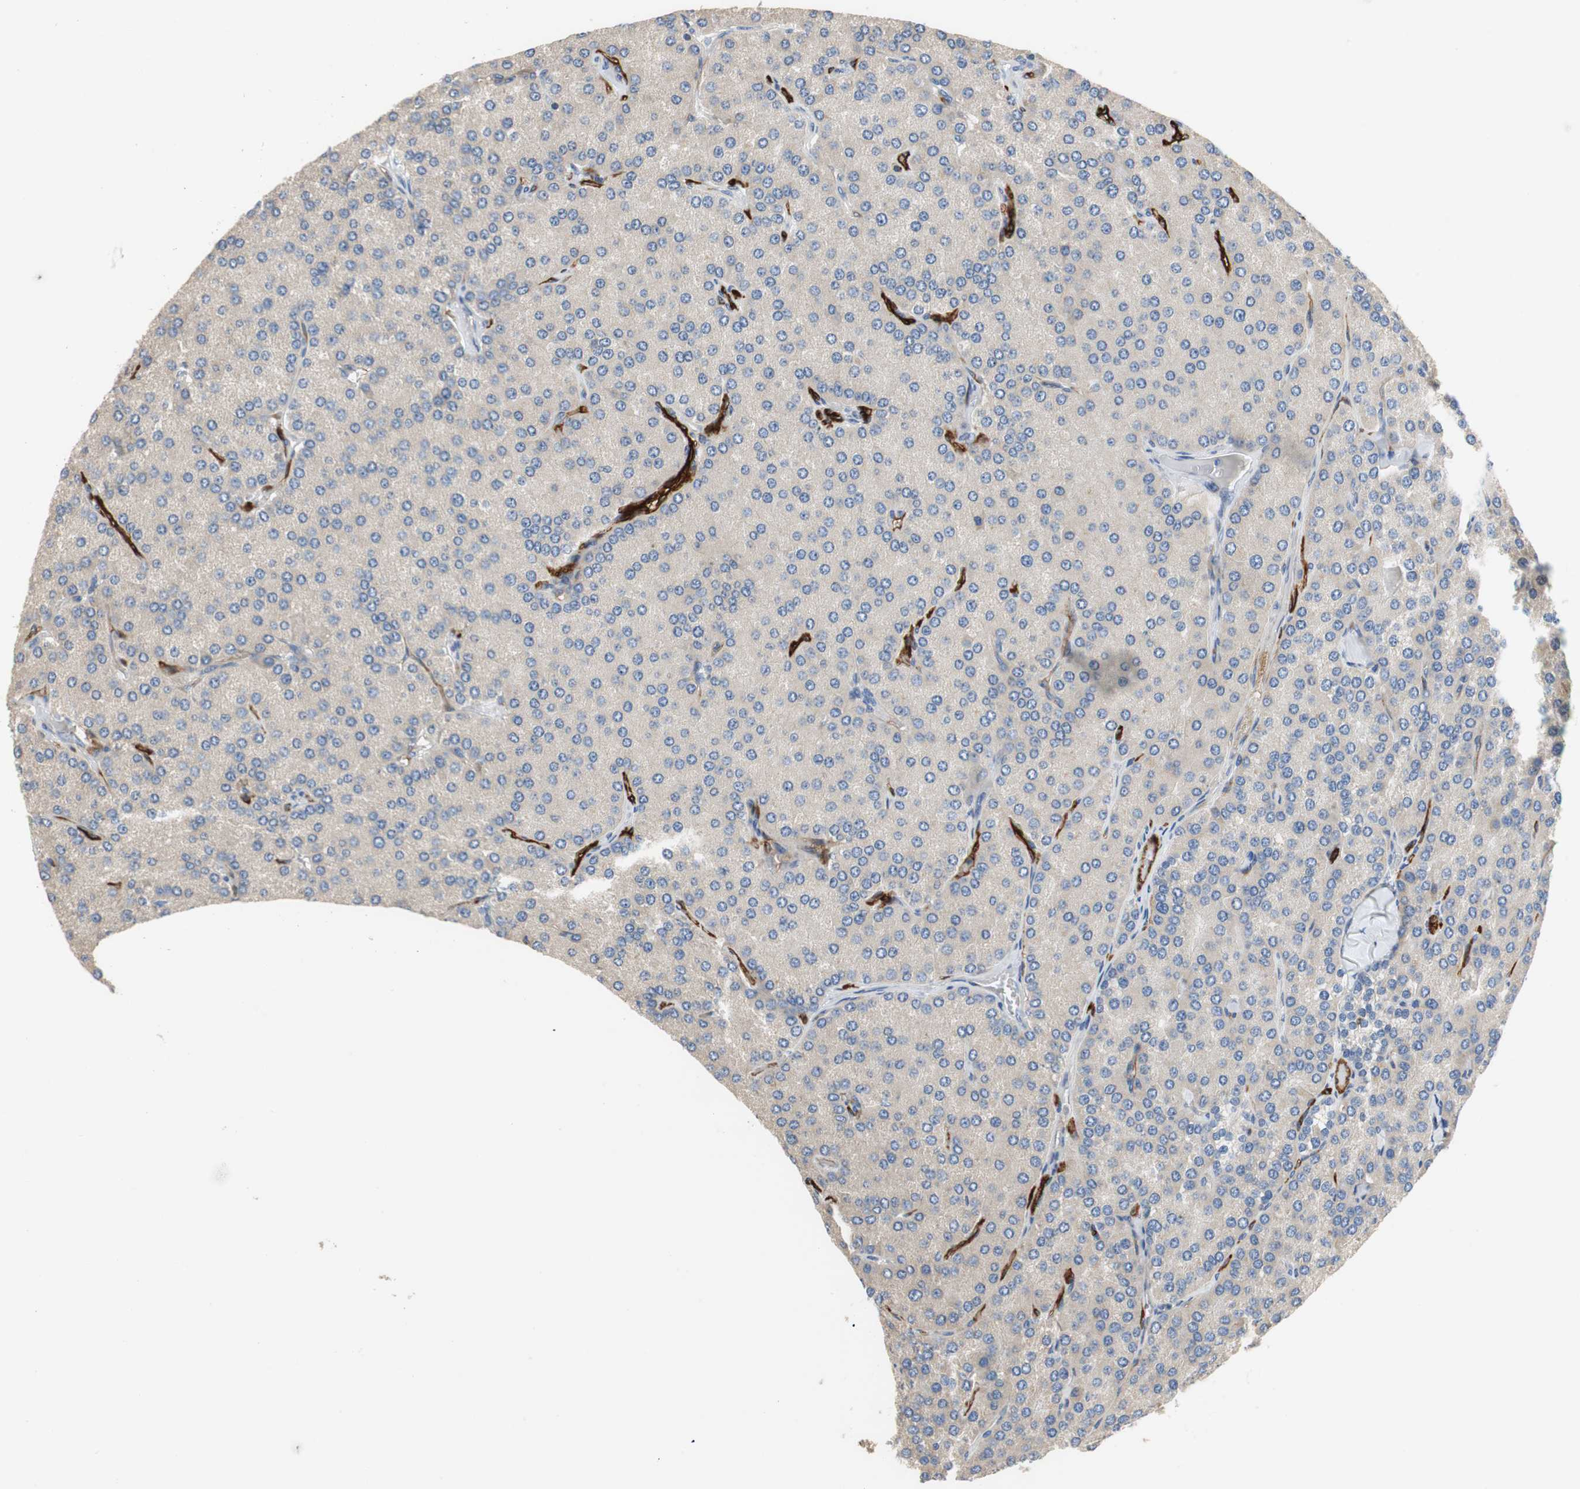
{"staining": {"intensity": "weak", "quantity": "25%-75%", "location": "cytoplasmic/membranous"}, "tissue": "parathyroid gland", "cell_type": "Glandular cells", "image_type": "normal", "snomed": [{"axis": "morphology", "description": "Normal tissue, NOS"}, {"axis": "morphology", "description": "Adenoma, NOS"}, {"axis": "topography", "description": "Parathyroid gland"}], "caption": "DAB immunohistochemical staining of benign parathyroid gland shows weak cytoplasmic/membranous protein positivity in approximately 25%-75% of glandular cells.", "gene": "ALPL", "patient": {"sex": "female", "age": 86}}